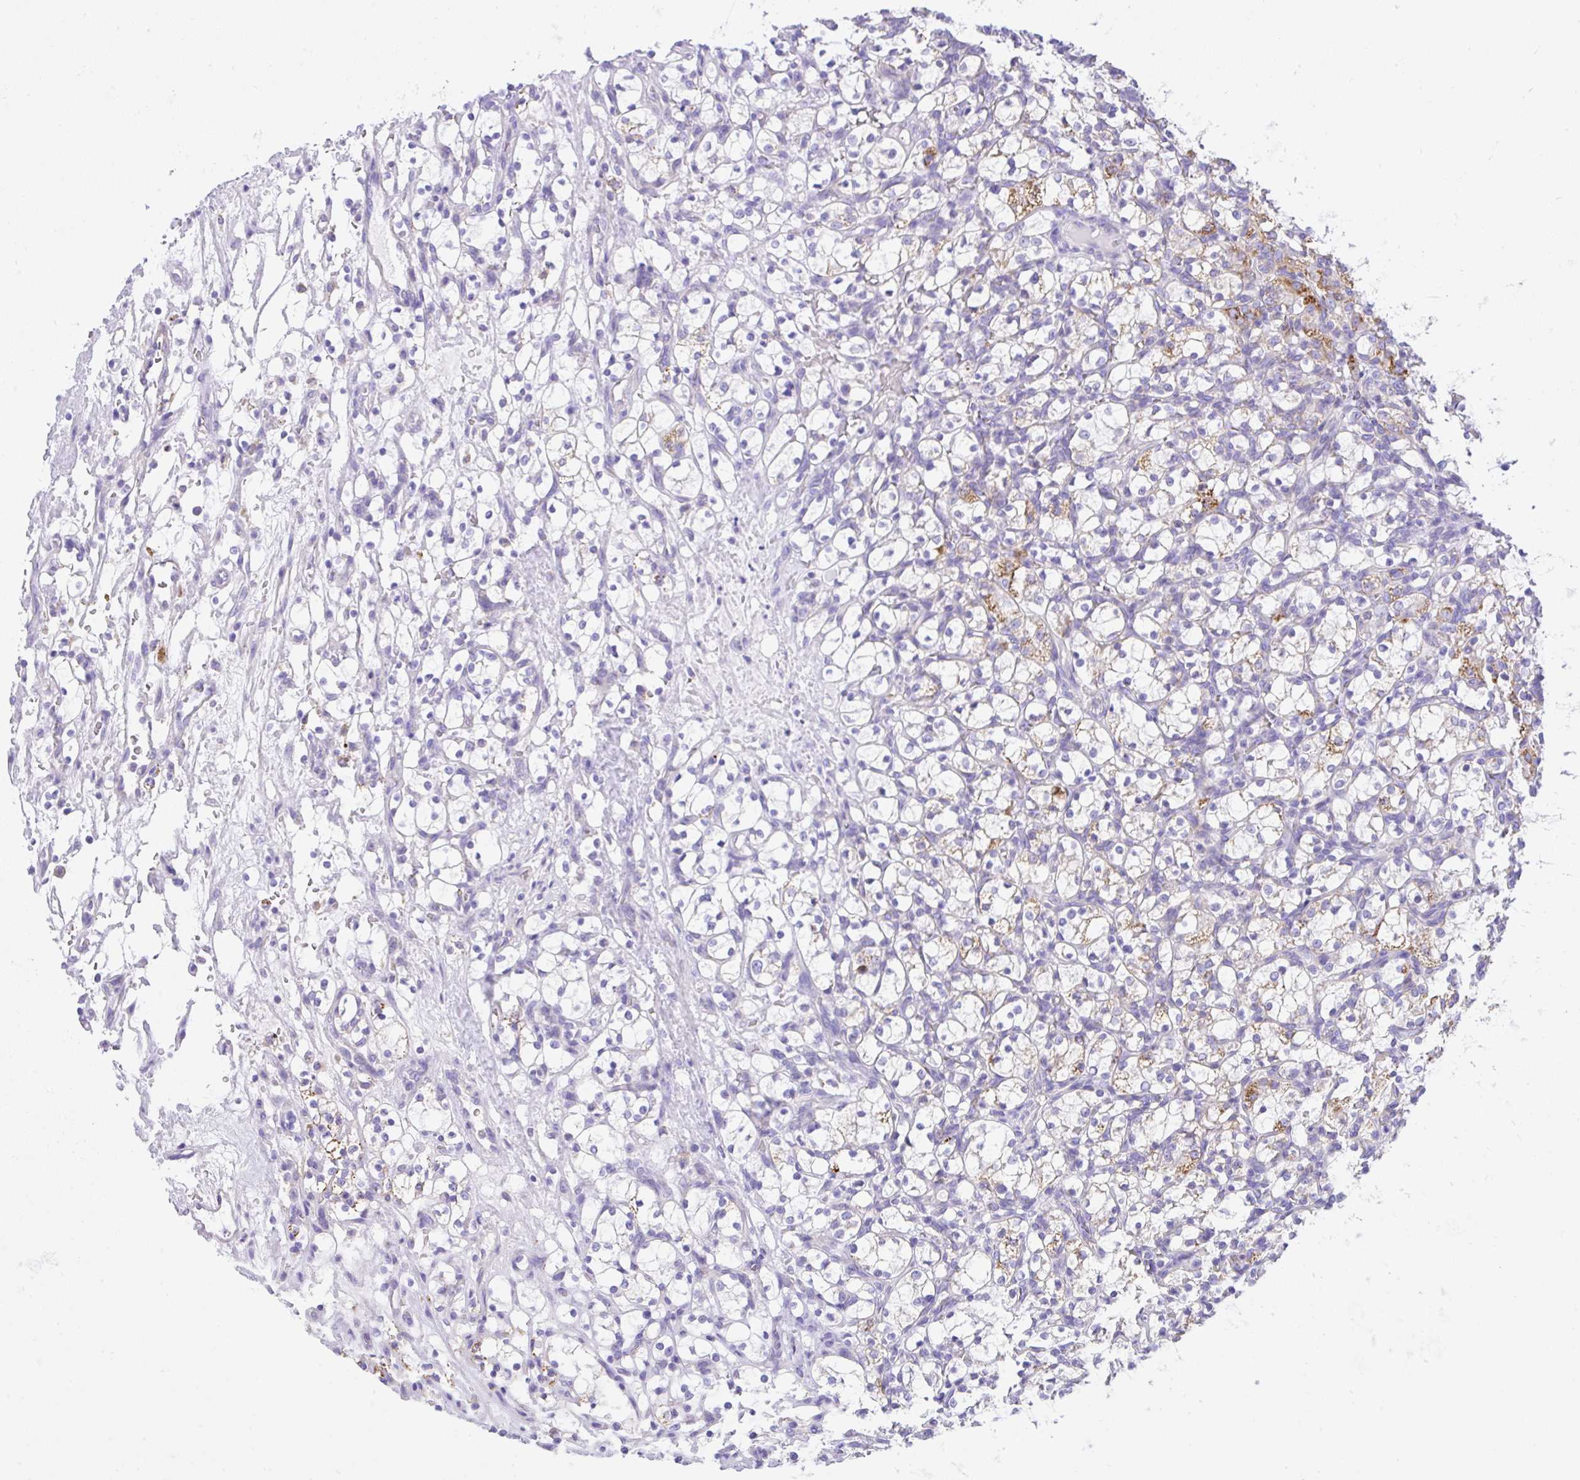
{"staining": {"intensity": "moderate", "quantity": "<25%", "location": "cytoplasmic/membranous"}, "tissue": "renal cancer", "cell_type": "Tumor cells", "image_type": "cancer", "snomed": [{"axis": "morphology", "description": "Adenocarcinoma, NOS"}, {"axis": "topography", "description": "Kidney"}], "caption": "Renal cancer stained for a protein shows moderate cytoplasmic/membranous positivity in tumor cells.", "gene": "SLC13A1", "patient": {"sex": "female", "age": 69}}